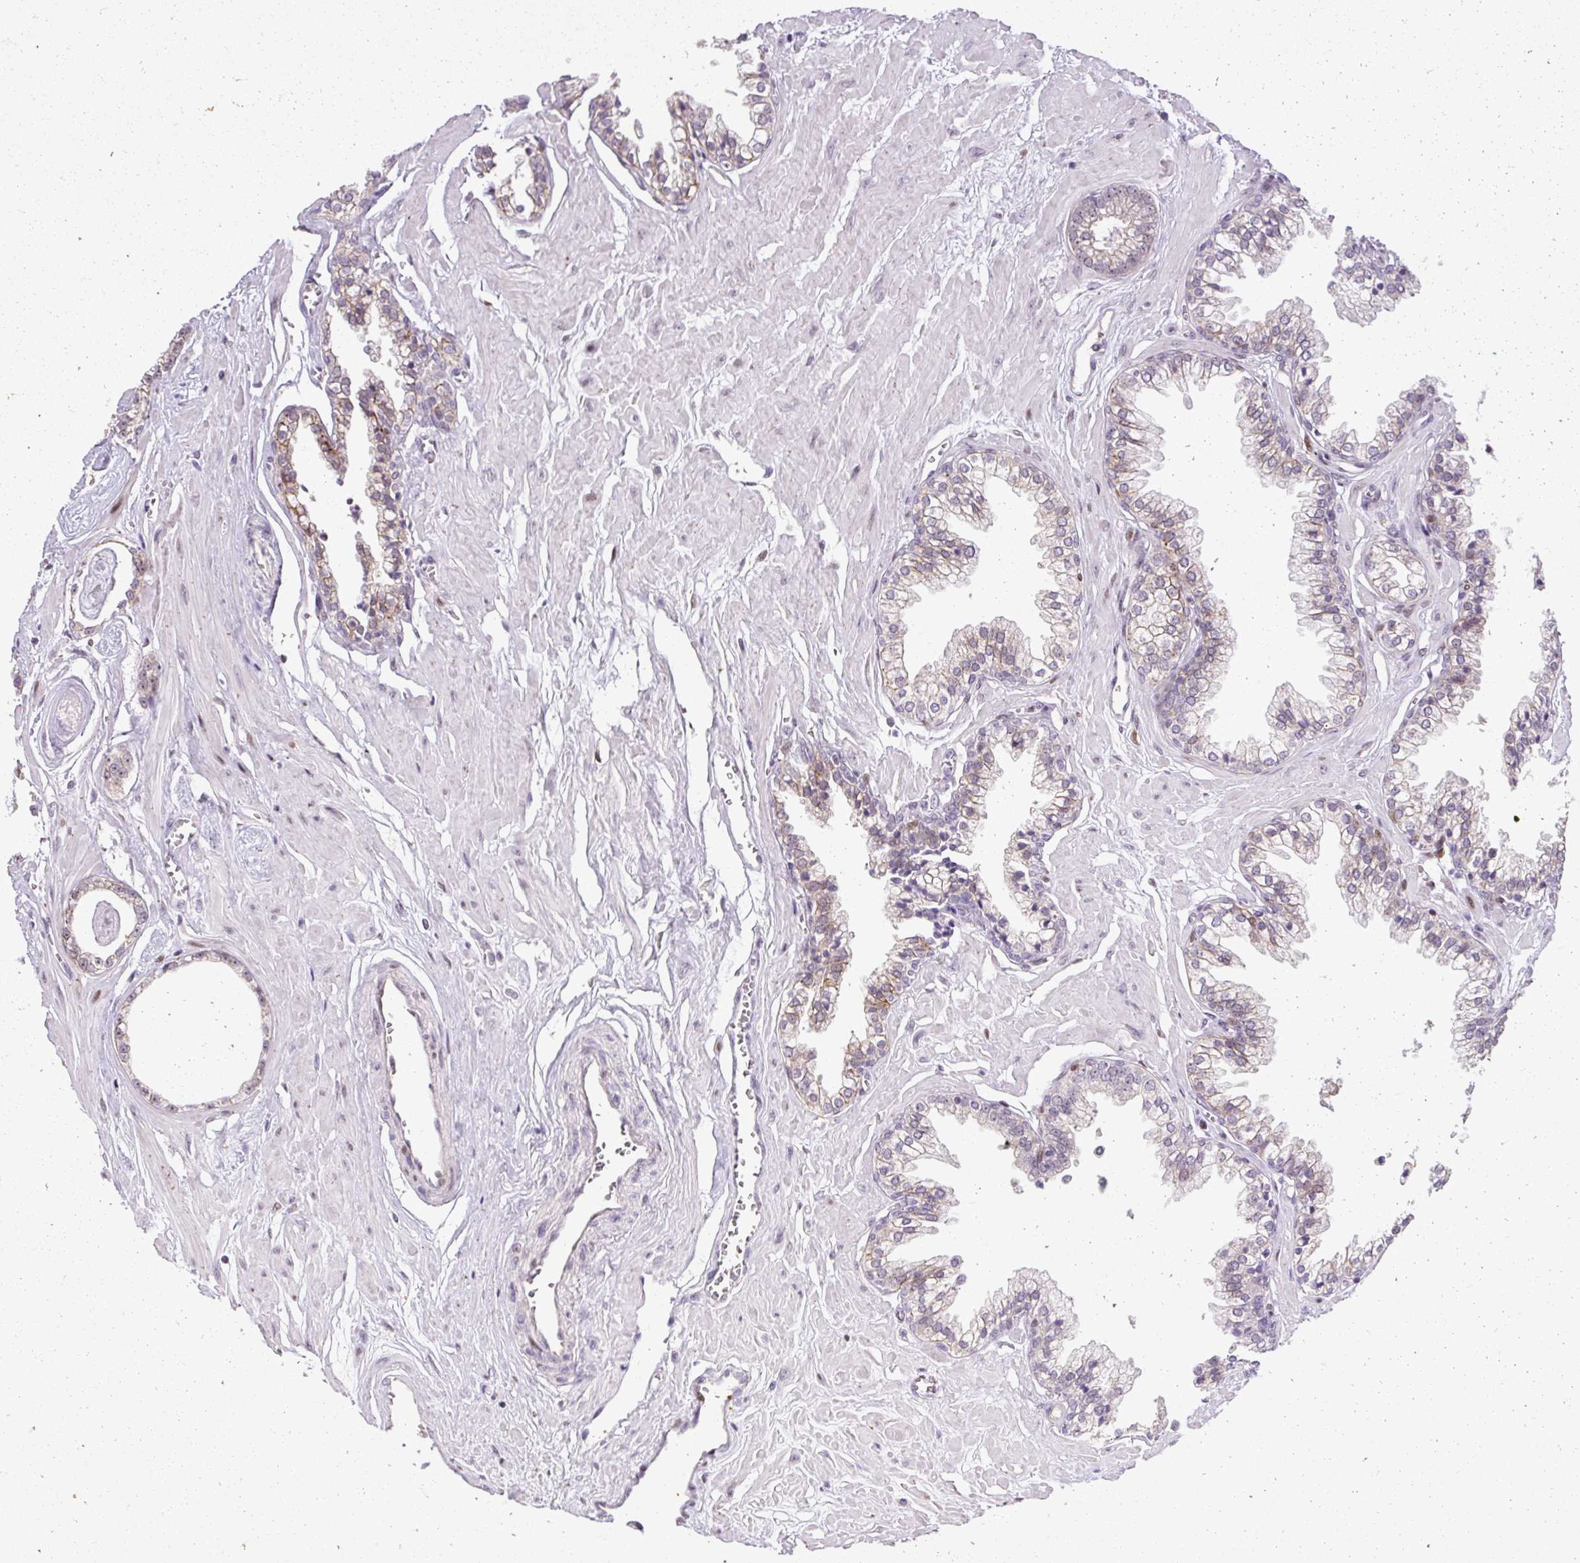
{"staining": {"intensity": "moderate", "quantity": "<25%", "location": "cytoplasmic/membranous"}, "tissue": "prostate cancer", "cell_type": "Tumor cells", "image_type": "cancer", "snomed": [{"axis": "morphology", "description": "Adenocarcinoma, Low grade"}, {"axis": "topography", "description": "Prostate"}], "caption": "Brown immunohistochemical staining in human prostate cancer (adenocarcinoma (low-grade)) shows moderate cytoplasmic/membranous positivity in about <25% of tumor cells.", "gene": "ARHGEF18", "patient": {"sex": "male", "age": 60}}